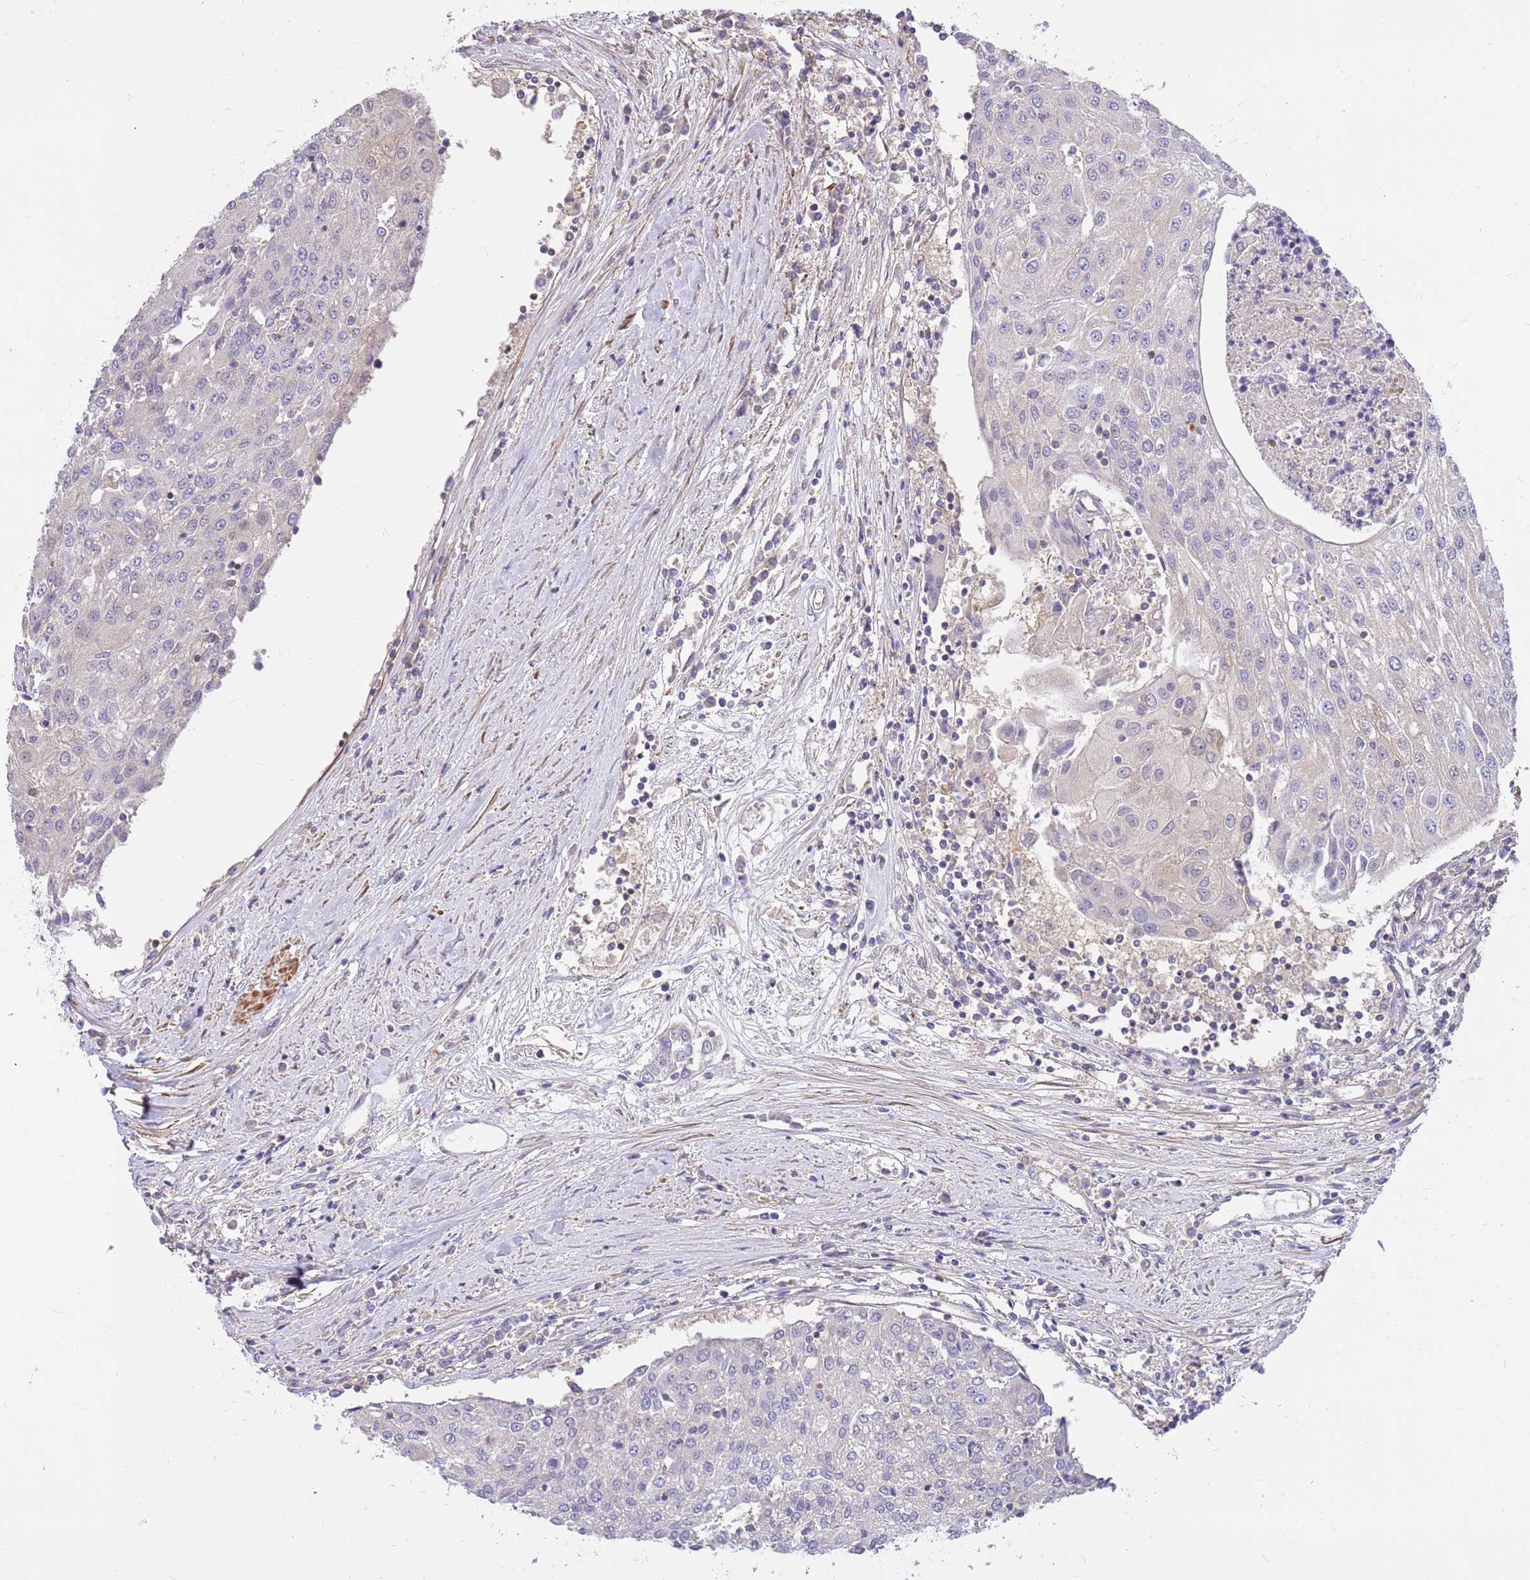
{"staining": {"intensity": "negative", "quantity": "none", "location": "none"}, "tissue": "urothelial cancer", "cell_type": "Tumor cells", "image_type": "cancer", "snomed": [{"axis": "morphology", "description": "Urothelial carcinoma, High grade"}, {"axis": "topography", "description": "Urinary bladder"}], "caption": "IHC photomicrograph of neoplastic tissue: human urothelial cancer stained with DAB exhibits no significant protein positivity in tumor cells.", "gene": "MVD", "patient": {"sex": "female", "age": 85}}